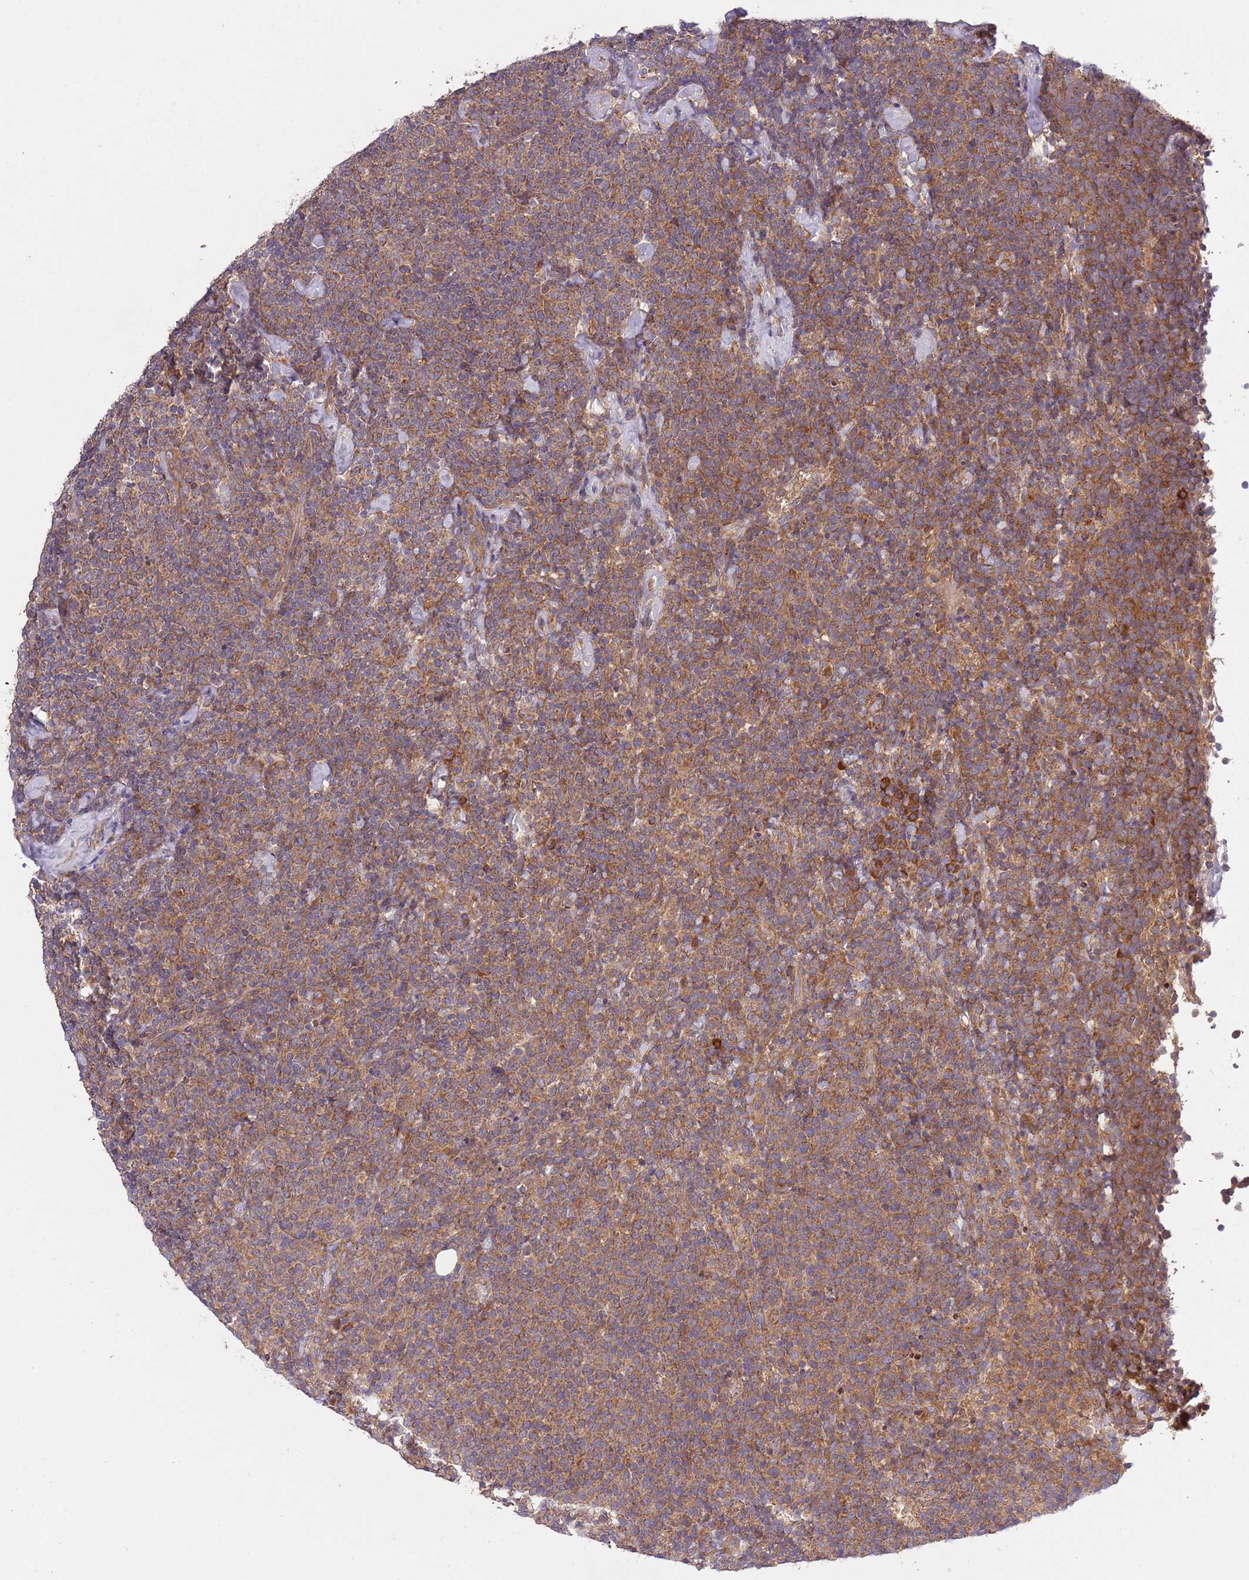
{"staining": {"intensity": "strong", "quantity": ">75%", "location": "cytoplasmic/membranous"}, "tissue": "lymphoma", "cell_type": "Tumor cells", "image_type": "cancer", "snomed": [{"axis": "morphology", "description": "Malignant lymphoma, non-Hodgkin's type, High grade"}, {"axis": "topography", "description": "Lymph node"}], "caption": "Malignant lymphoma, non-Hodgkin's type (high-grade) stained with a protein marker reveals strong staining in tumor cells.", "gene": "MFNG", "patient": {"sex": "male", "age": 61}}